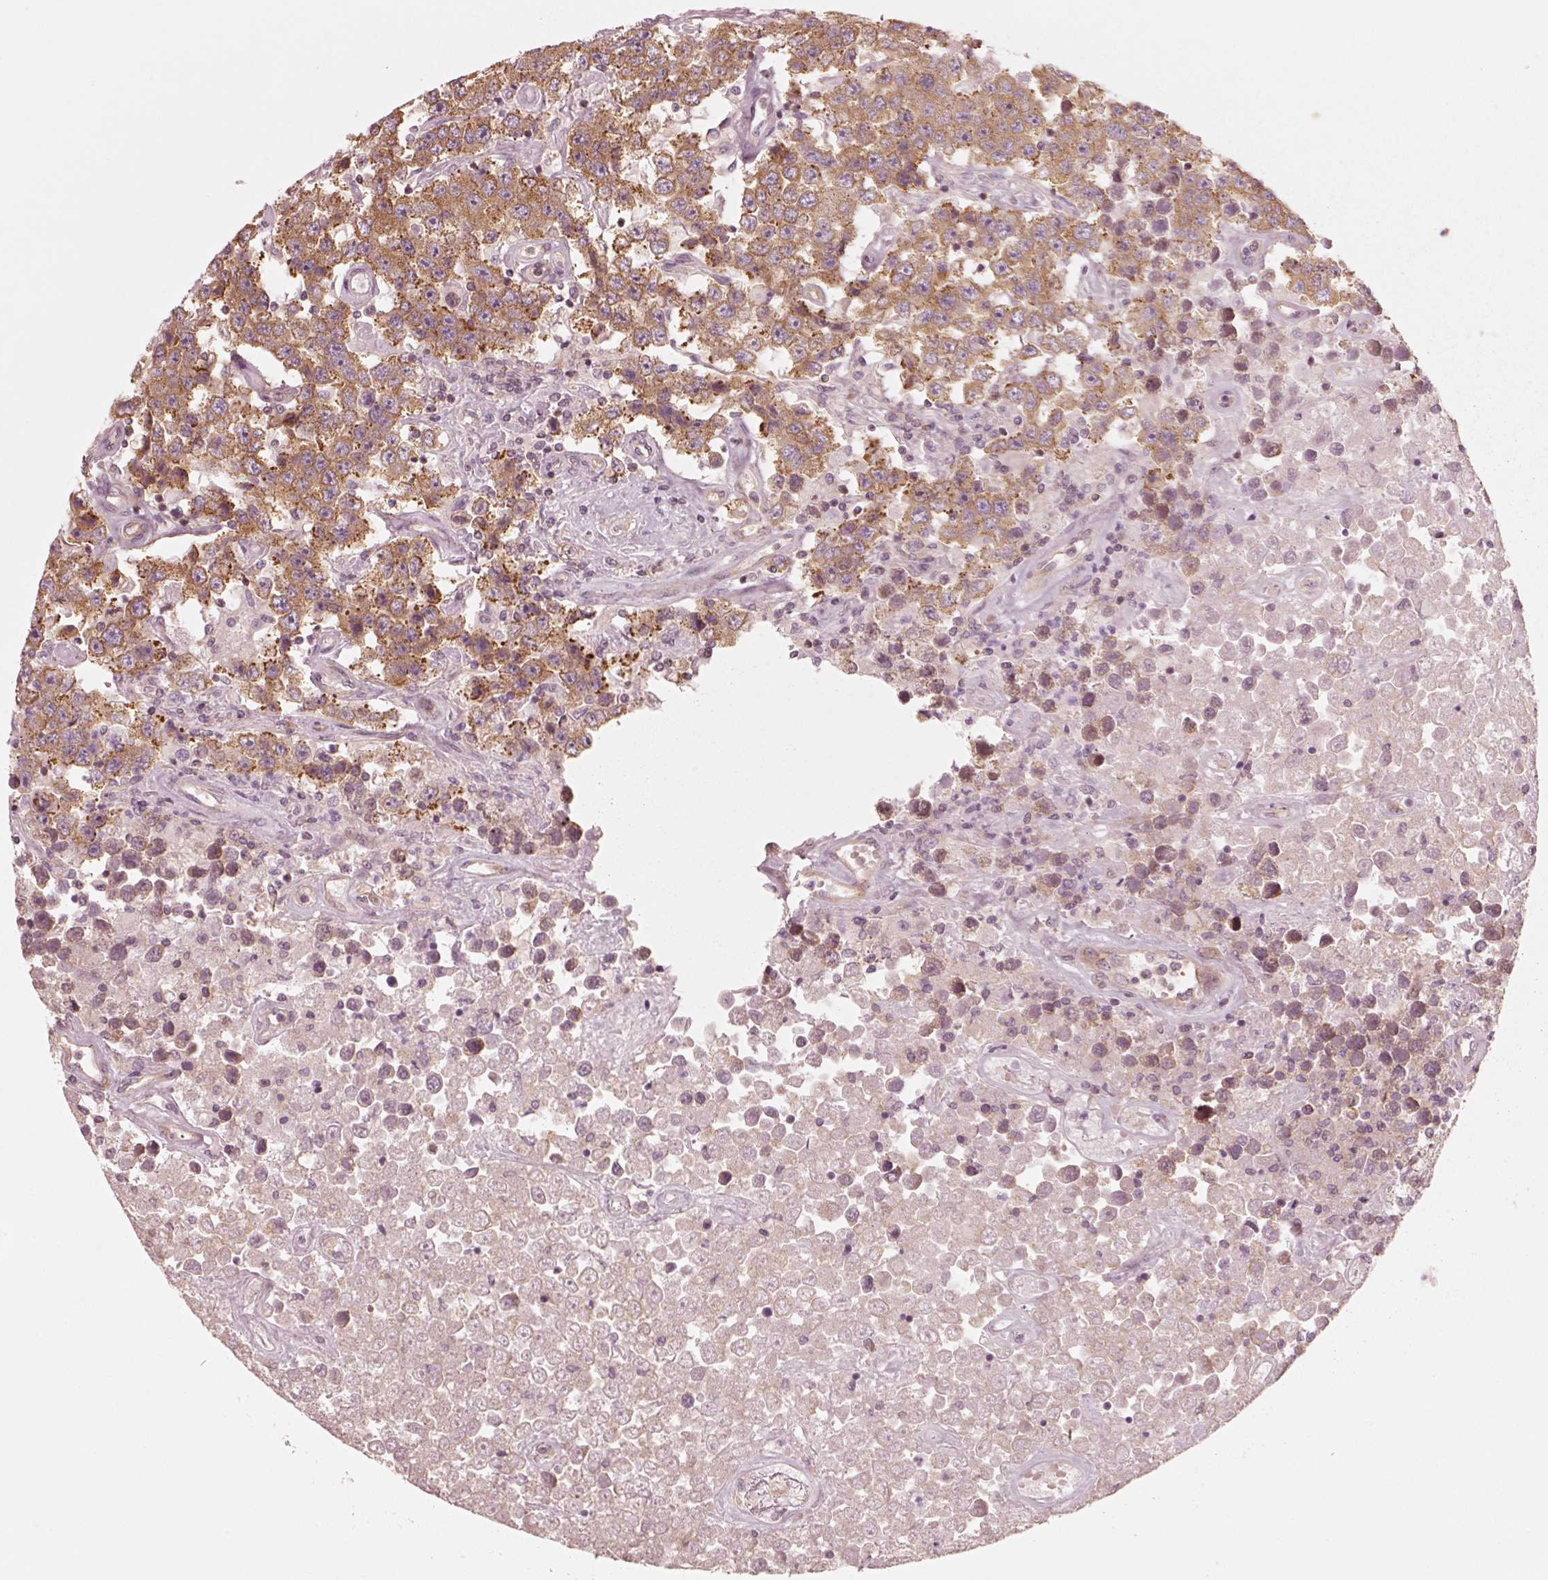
{"staining": {"intensity": "moderate", "quantity": ">75%", "location": "cytoplasmic/membranous"}, "tissue": "testis cancer", "cell_type": "Tumor cells", "image_type": "cancer", "snomed": [{"axis": "morphology", "description": "Seminoma, NOS"}, {"axis": "topography", "description": "Testis"}], "caption": "Immunohistochemistry (IHC) histopathology image of neoplastic tissue: testis cancer (seminoma) stained using immunohistochemistry reveals medium levels of moderate protein expression localized specifically in the cytoplasmic/membranous of tumor cells, appearing as a cytoplasmic/membranous brown color.", "gene": "CNOT2", "patient": {"sex": "male", "age": 52}}